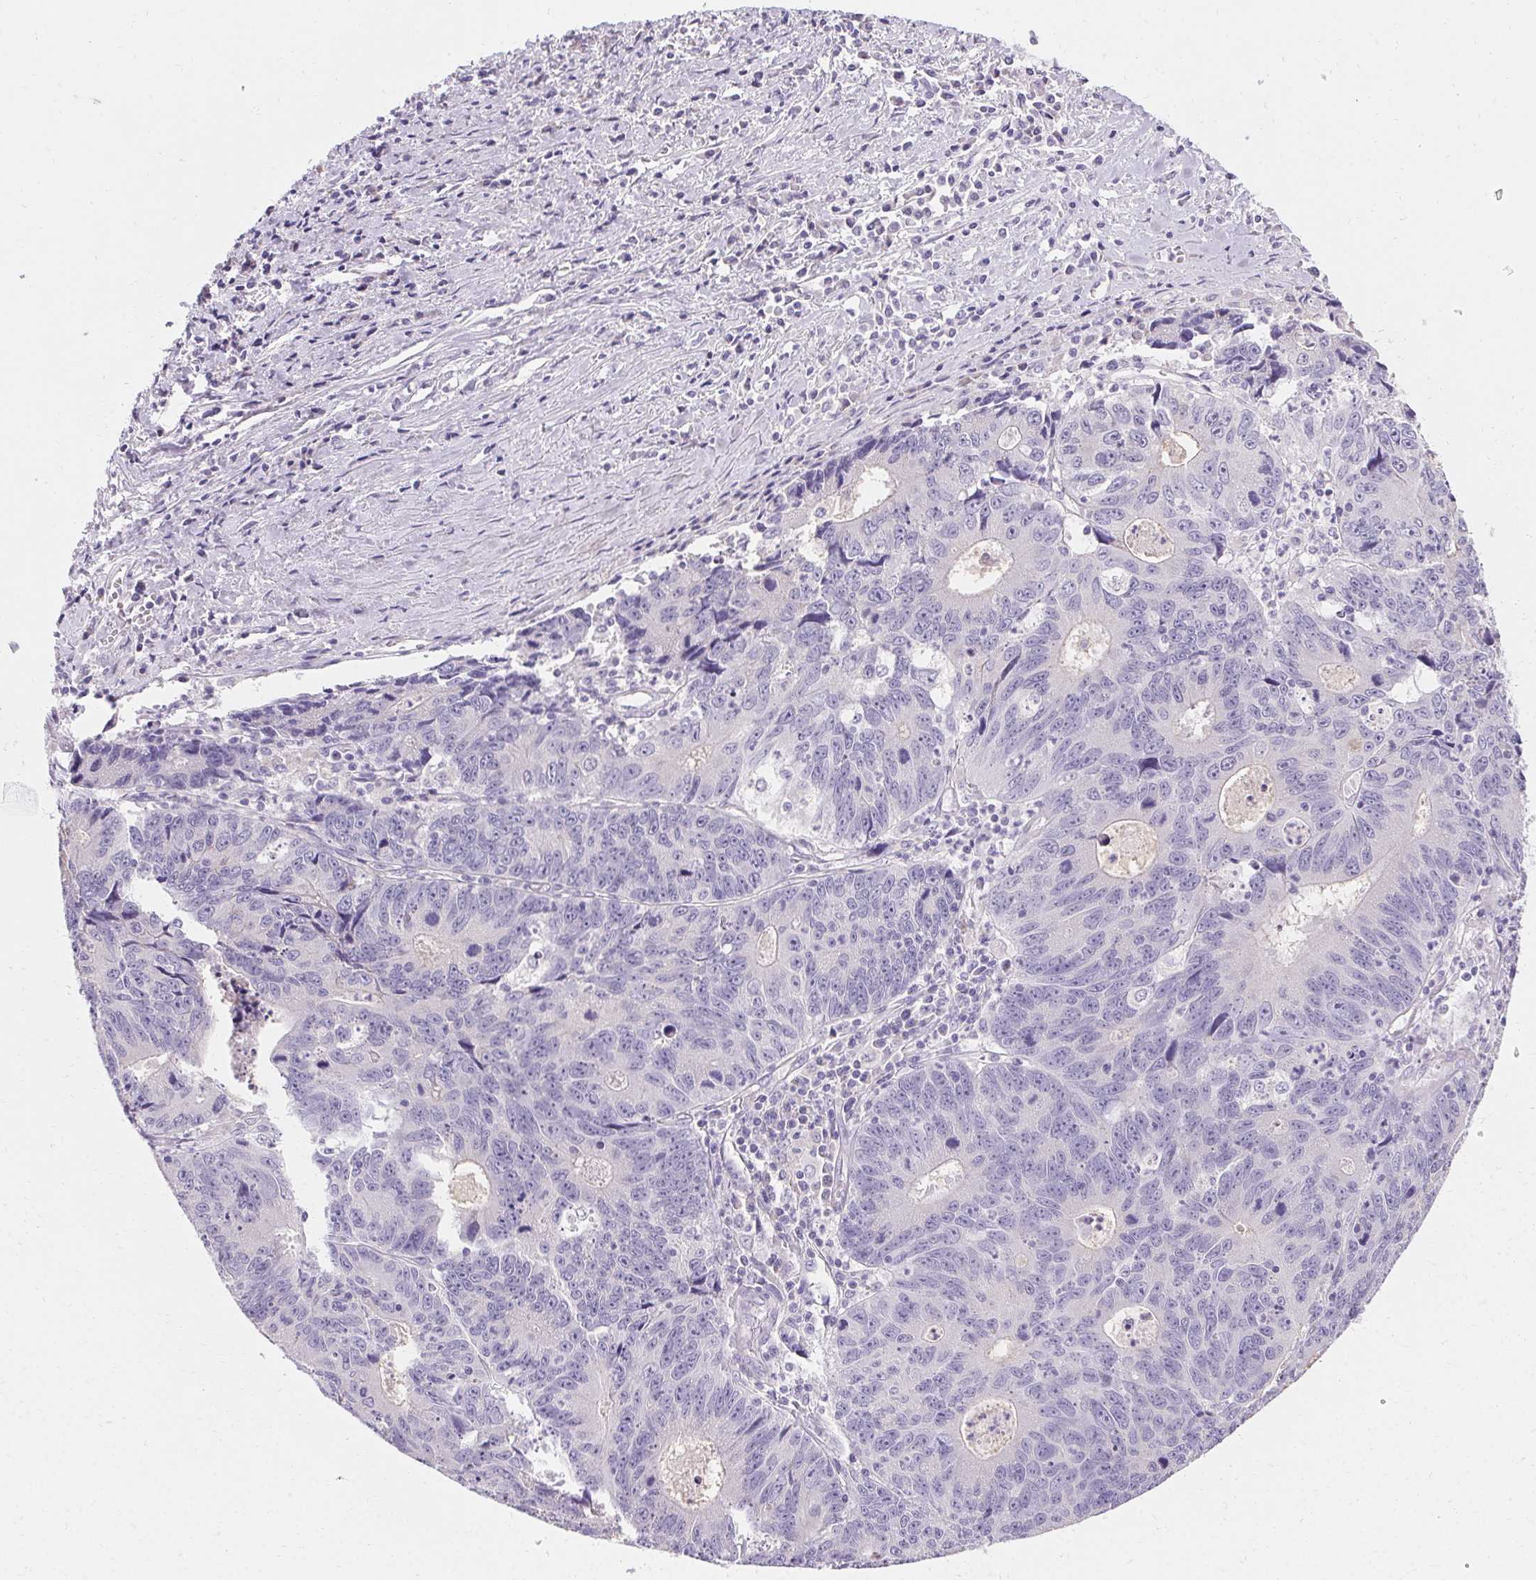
{"staining": {"intensity": "negative", "quantity": "none", "location": "none"}, "tissue": "liver cancer", "cell_type": "Tumor cells", "image_type": "cancer", "snomed": [{"axis": "morphology", "description": "Cholangiocarcinoma"}, {"axis": "topography", "description": "Liver"}], "caption": "The photomicrograph reveals no staining of tumor cells in cholangiocarcinoma (liver).", "gene": "ASGR2", "patient": {"sex": "male", "age": 65}}